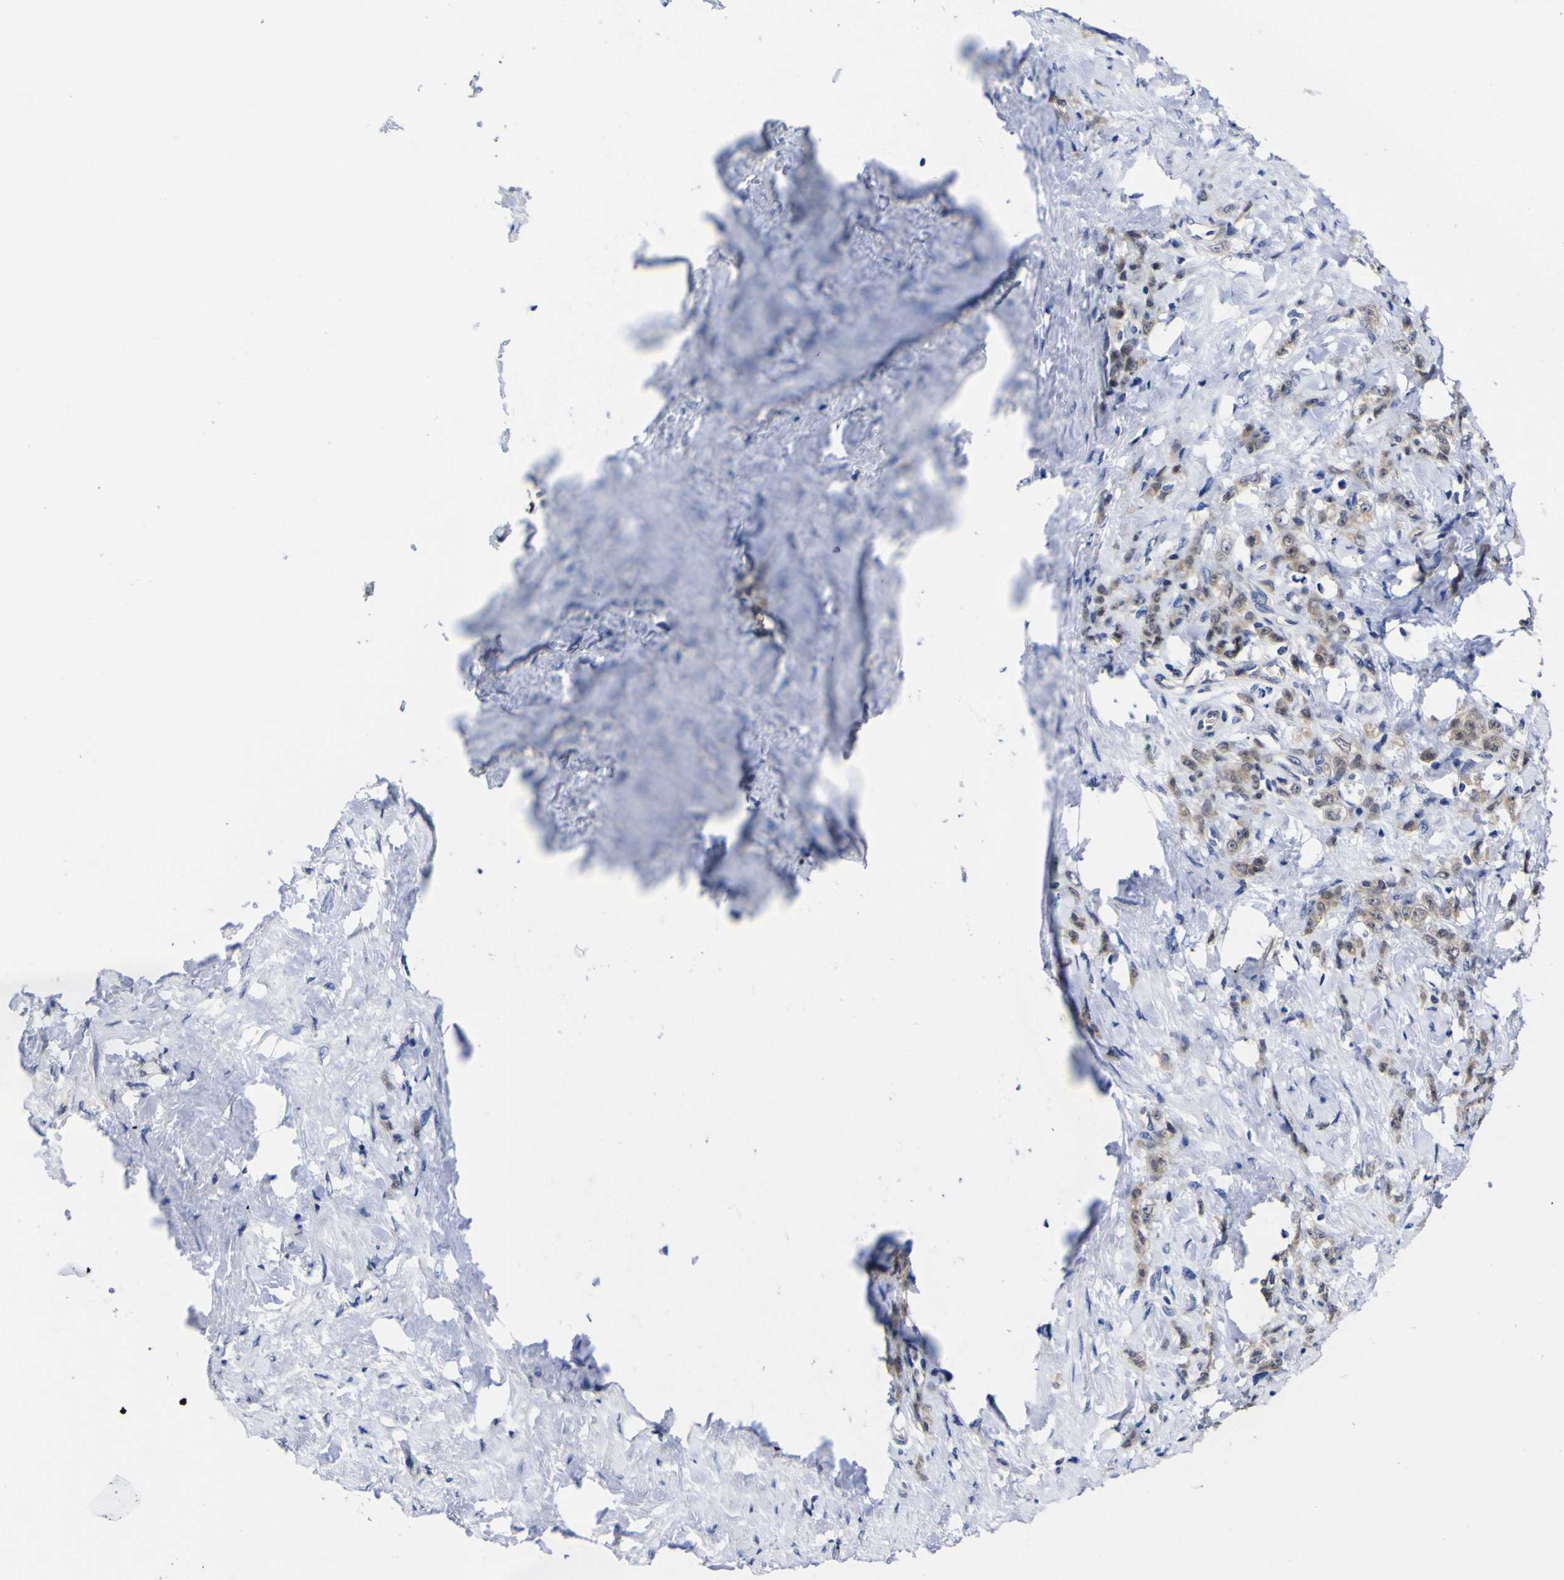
{"staining": {"intensity": "weak", "quantity": ">75%", "location": "cytoplasmic/membranous"}, "tissue": "stomach cancer", "cell_type": "Tumor cells", "image_type": "cancer", "snomed": [{"axis": "morphology", "description": "Adenocarcinoma, NOS"}, {"axis": "topography", "description": "Stomach"}], "caption": "Weak cytoplasmic/membranous protein expression is appreciated in about >75% of tumor cells in stomach adenocarcinoma.", "gene": "CASP6", "patient": {"sex": "male", "age": 82}}